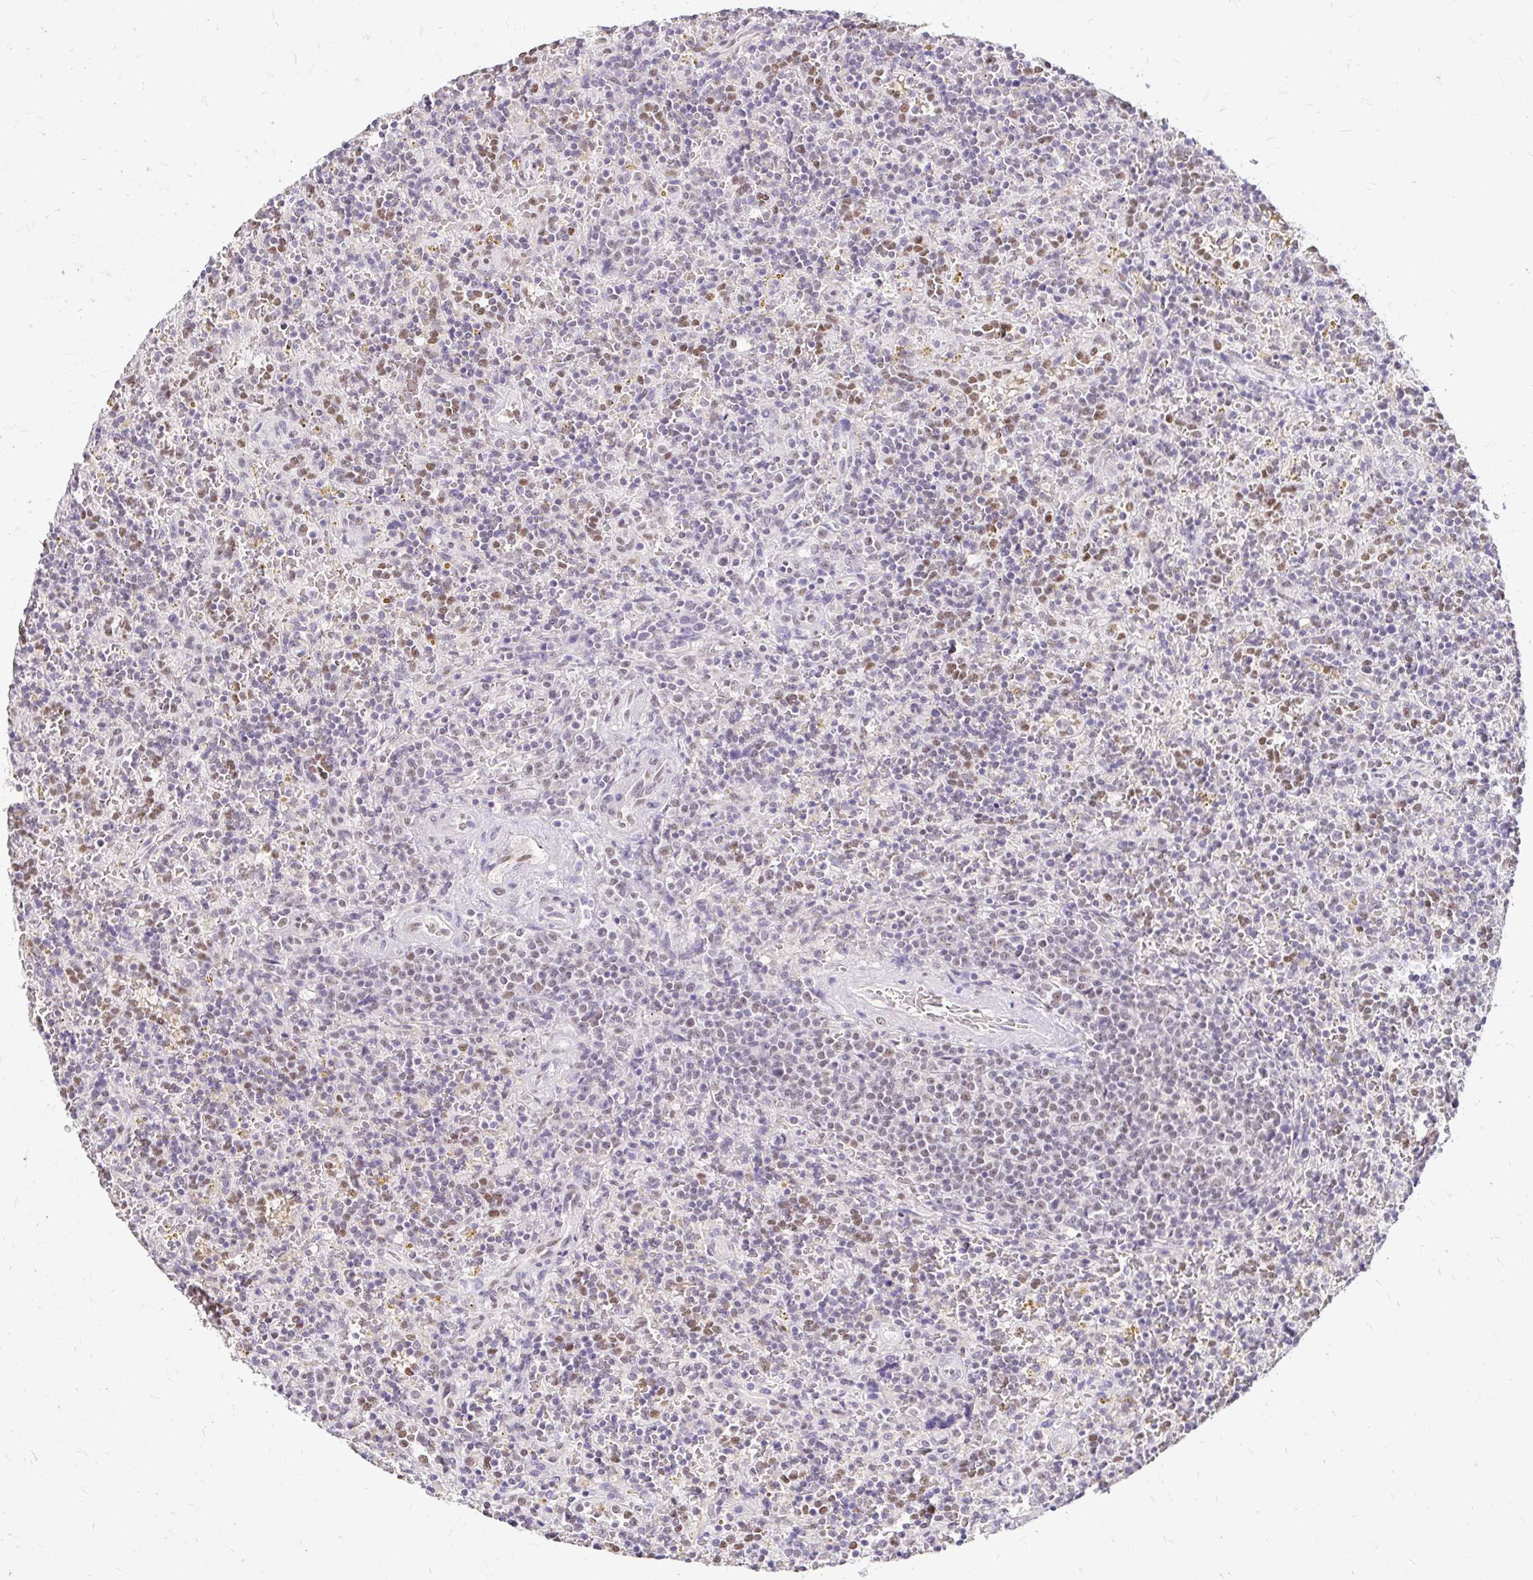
{"staining": {"intensity": "moderate", "quantity": "<25%", "location": "nuclear"}, "tissue": "lymphoma", "cell_type": "Tumor cells", "image_type": "cancer", "snomed": [{"axis": "morphology", "description": "Malignant lymphoma, non-Hodgkin's type, Low grade"}, {"axis": "topography", "description": "Spleen"}], "caption": "Lymphoma stained for a protein displays moderate nuclear positivity in tumor cells.", "gene": "RIMS4", "patient": {"sex": "male", "age": 67}}